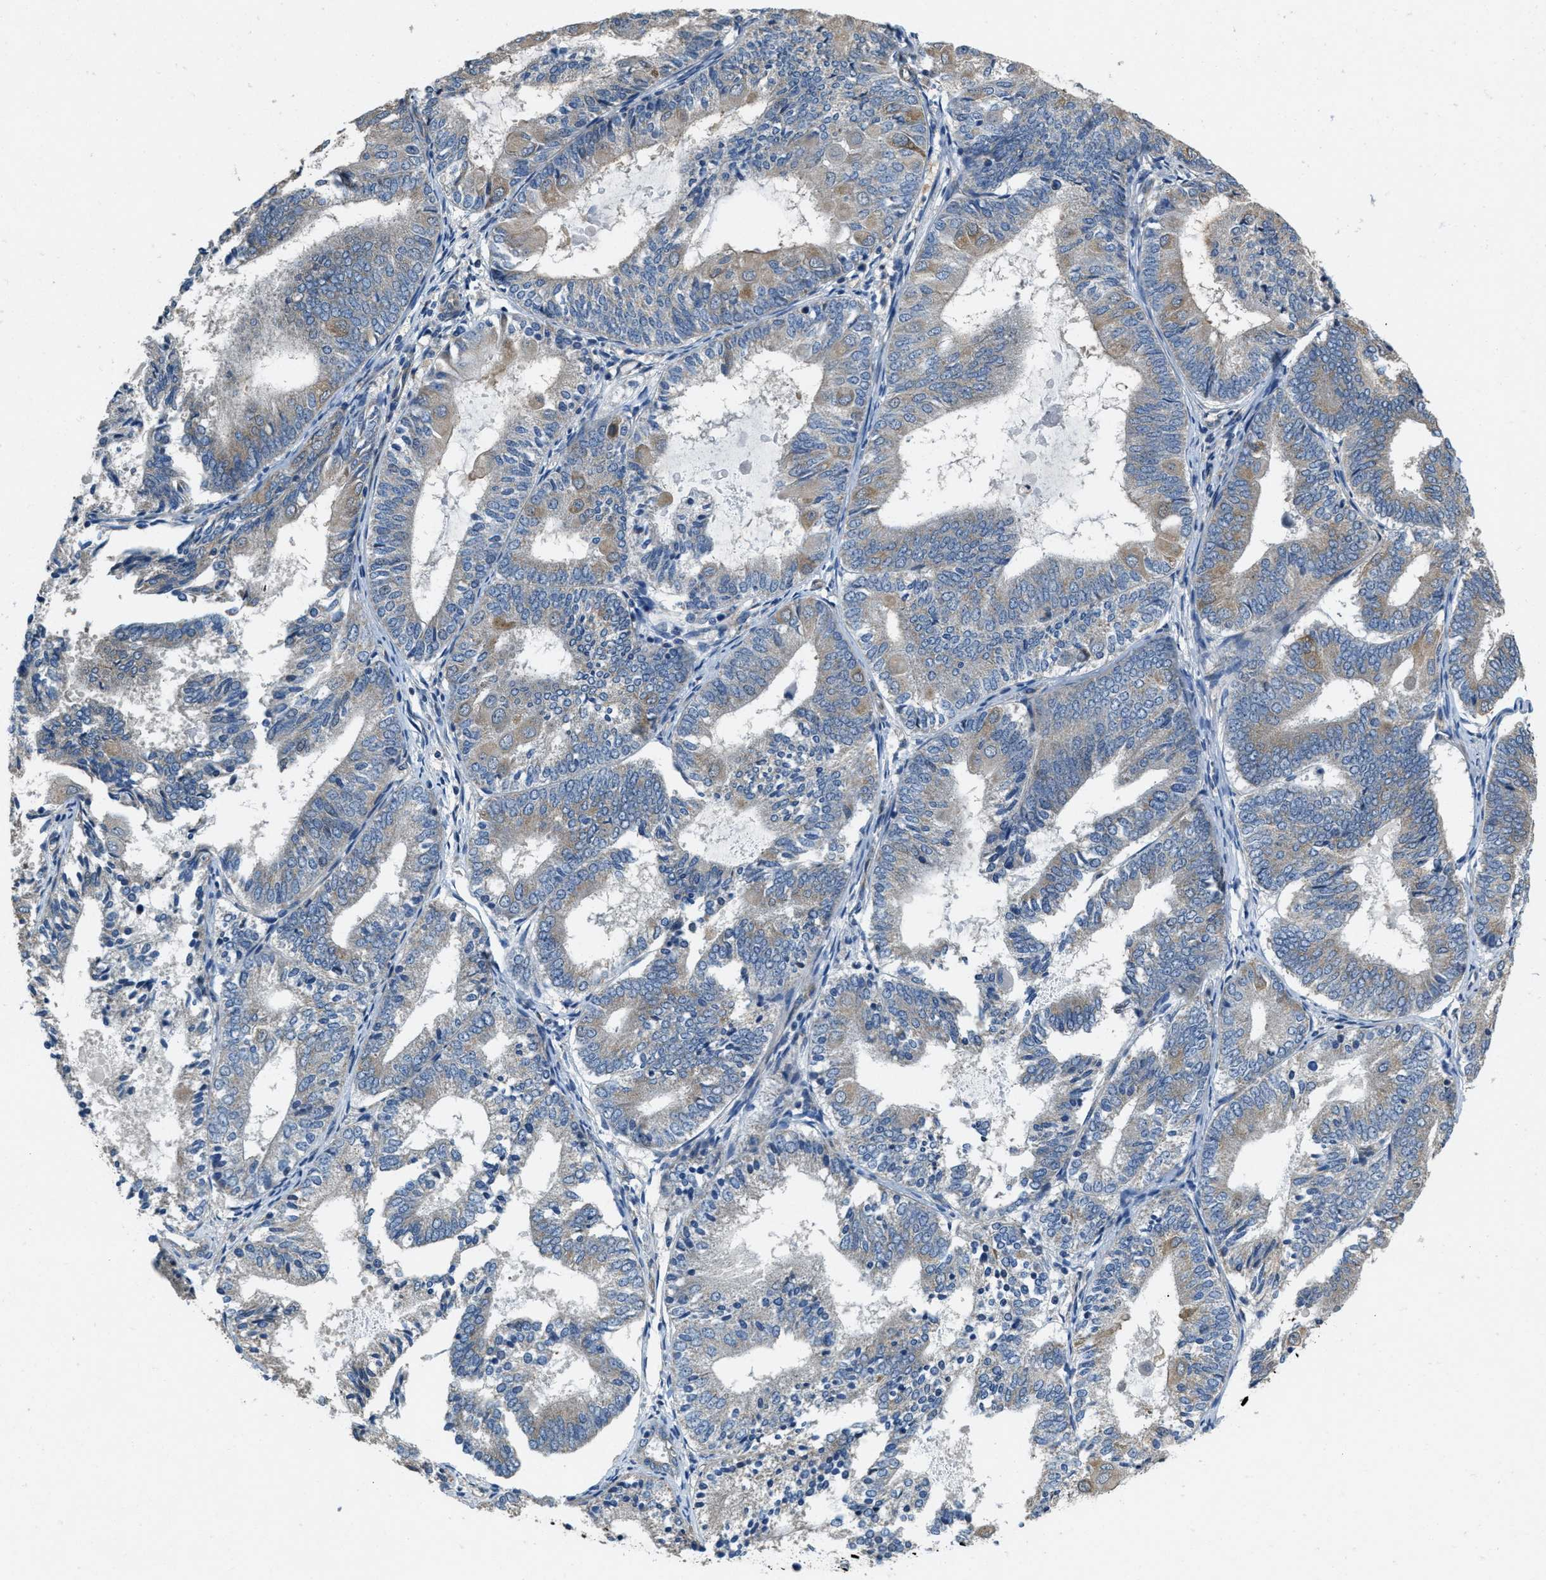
{"staining": {"intensity": "weak", "quantity": "25%-75%", "location": "cytoplasmic/membranous"}, "tissue": "endometrial cancer", "cell_type": "Tumor cells", "image_type": "cancer", "snomed": [{"axis": "morphology", "description": "Adenocarcinoma, NOS"}, {"axis": "topography", "description": "Endometrium"}], "caption": "Immunohistochemistry histopathology image of neoplastic tissue: human endometrial adenocarcinoma stained using immunohistochemistry (IHC) reveals low levels of weak protein expression localized specifically in the cytoplasmic/membranous of tumor cells, appearing as a cytoplasmic/membranous brown color.", "gene": "TOMM70", "patient": {"sex": "female", "age": 81}}